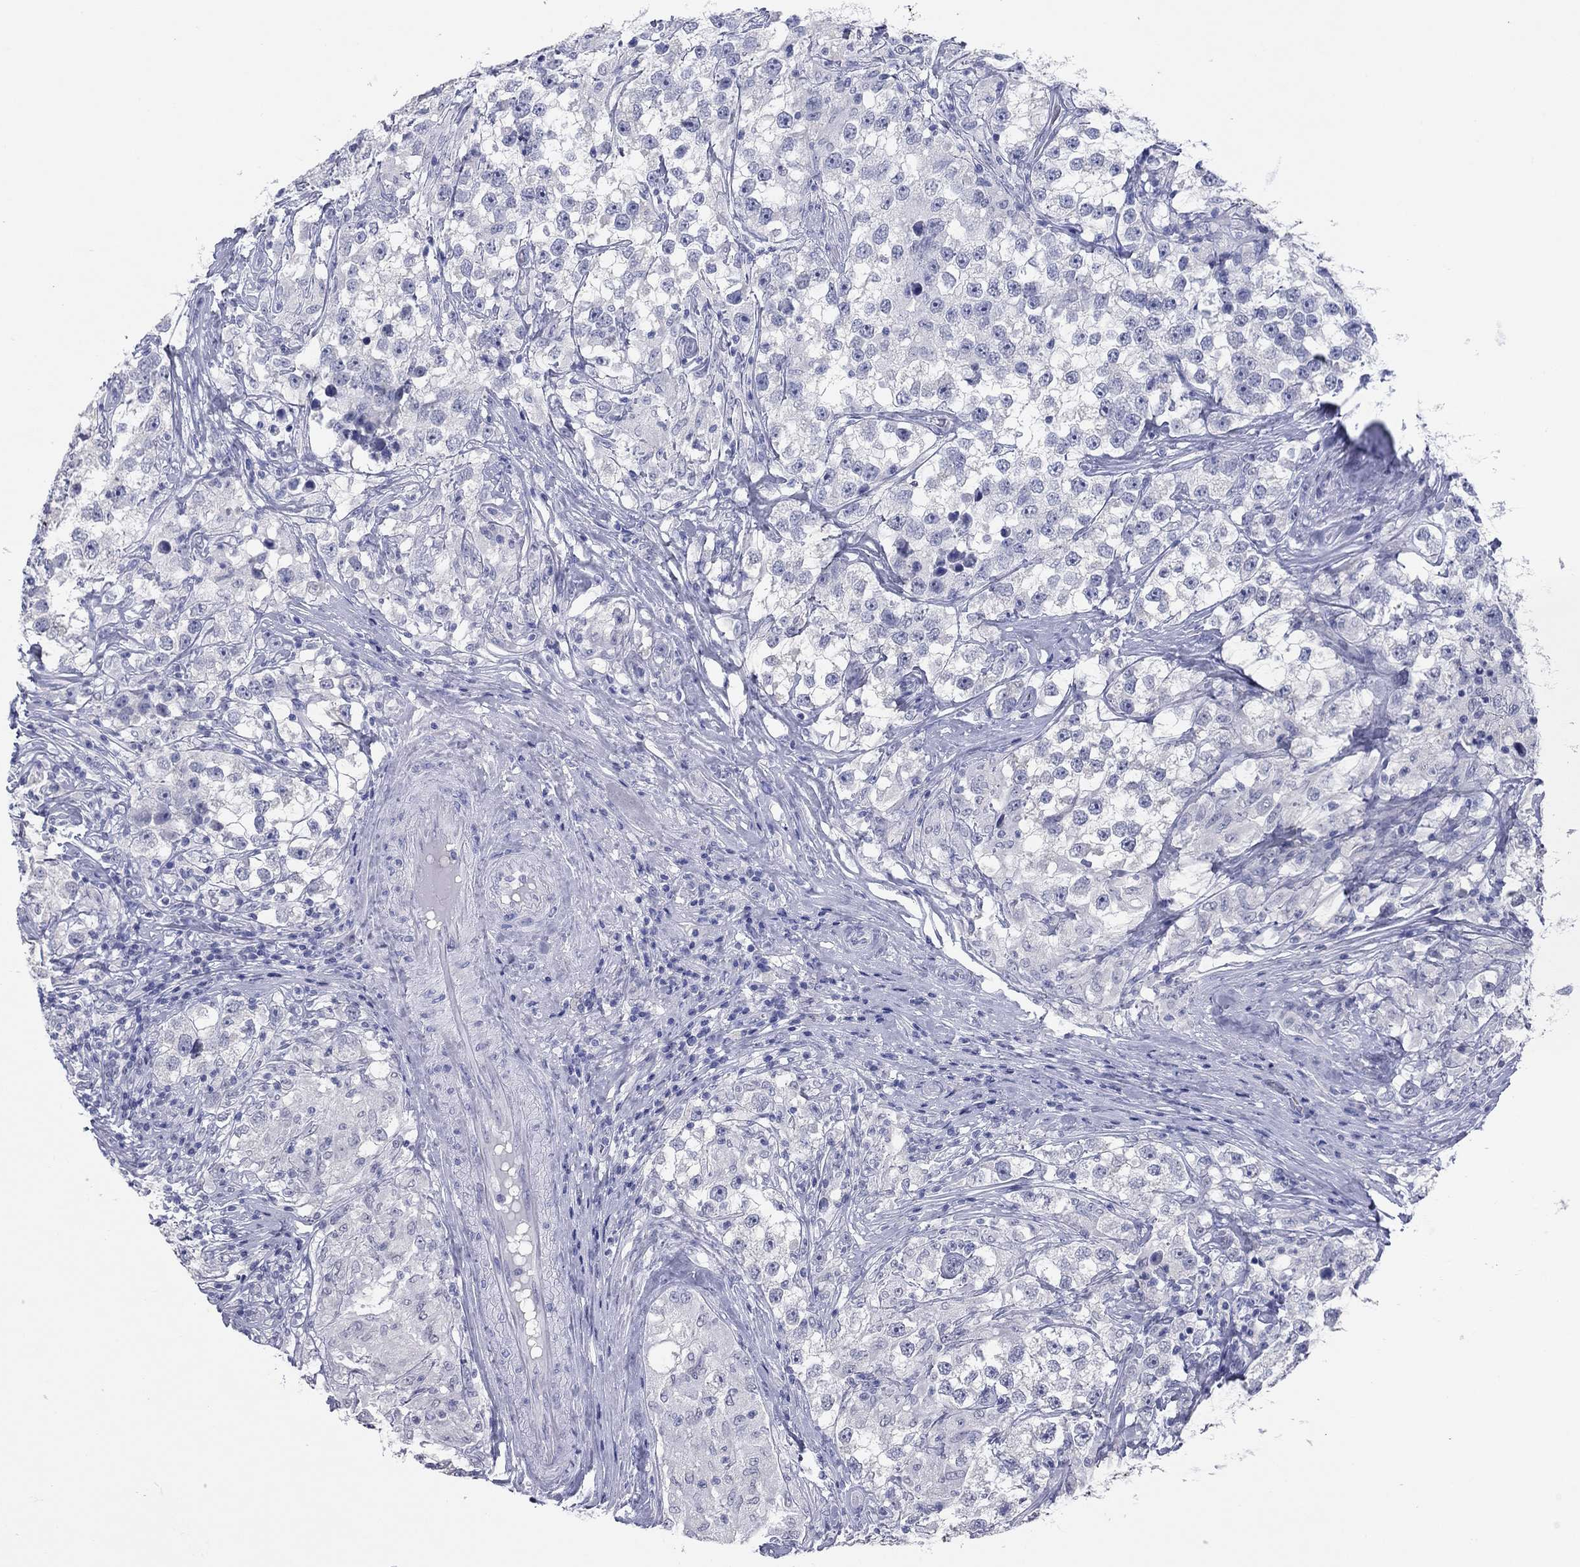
{"staining": {"intensity": "negative", "quantity": "none", "location": "none"}, "tissue": "testis cancer", "cell_type": "Tumor cells", "image_type": "cancer", "snomed": [{"axis": "morphology", "description": "Seminoma, NOS"}, {"axis": "topography", "description": "Testis"}], "caption": "Tumor cells show no significant protein positivity in testis cancer (seminoma).", "gene": "KRT75", "patient": {"sex": "male", "age": 46}}